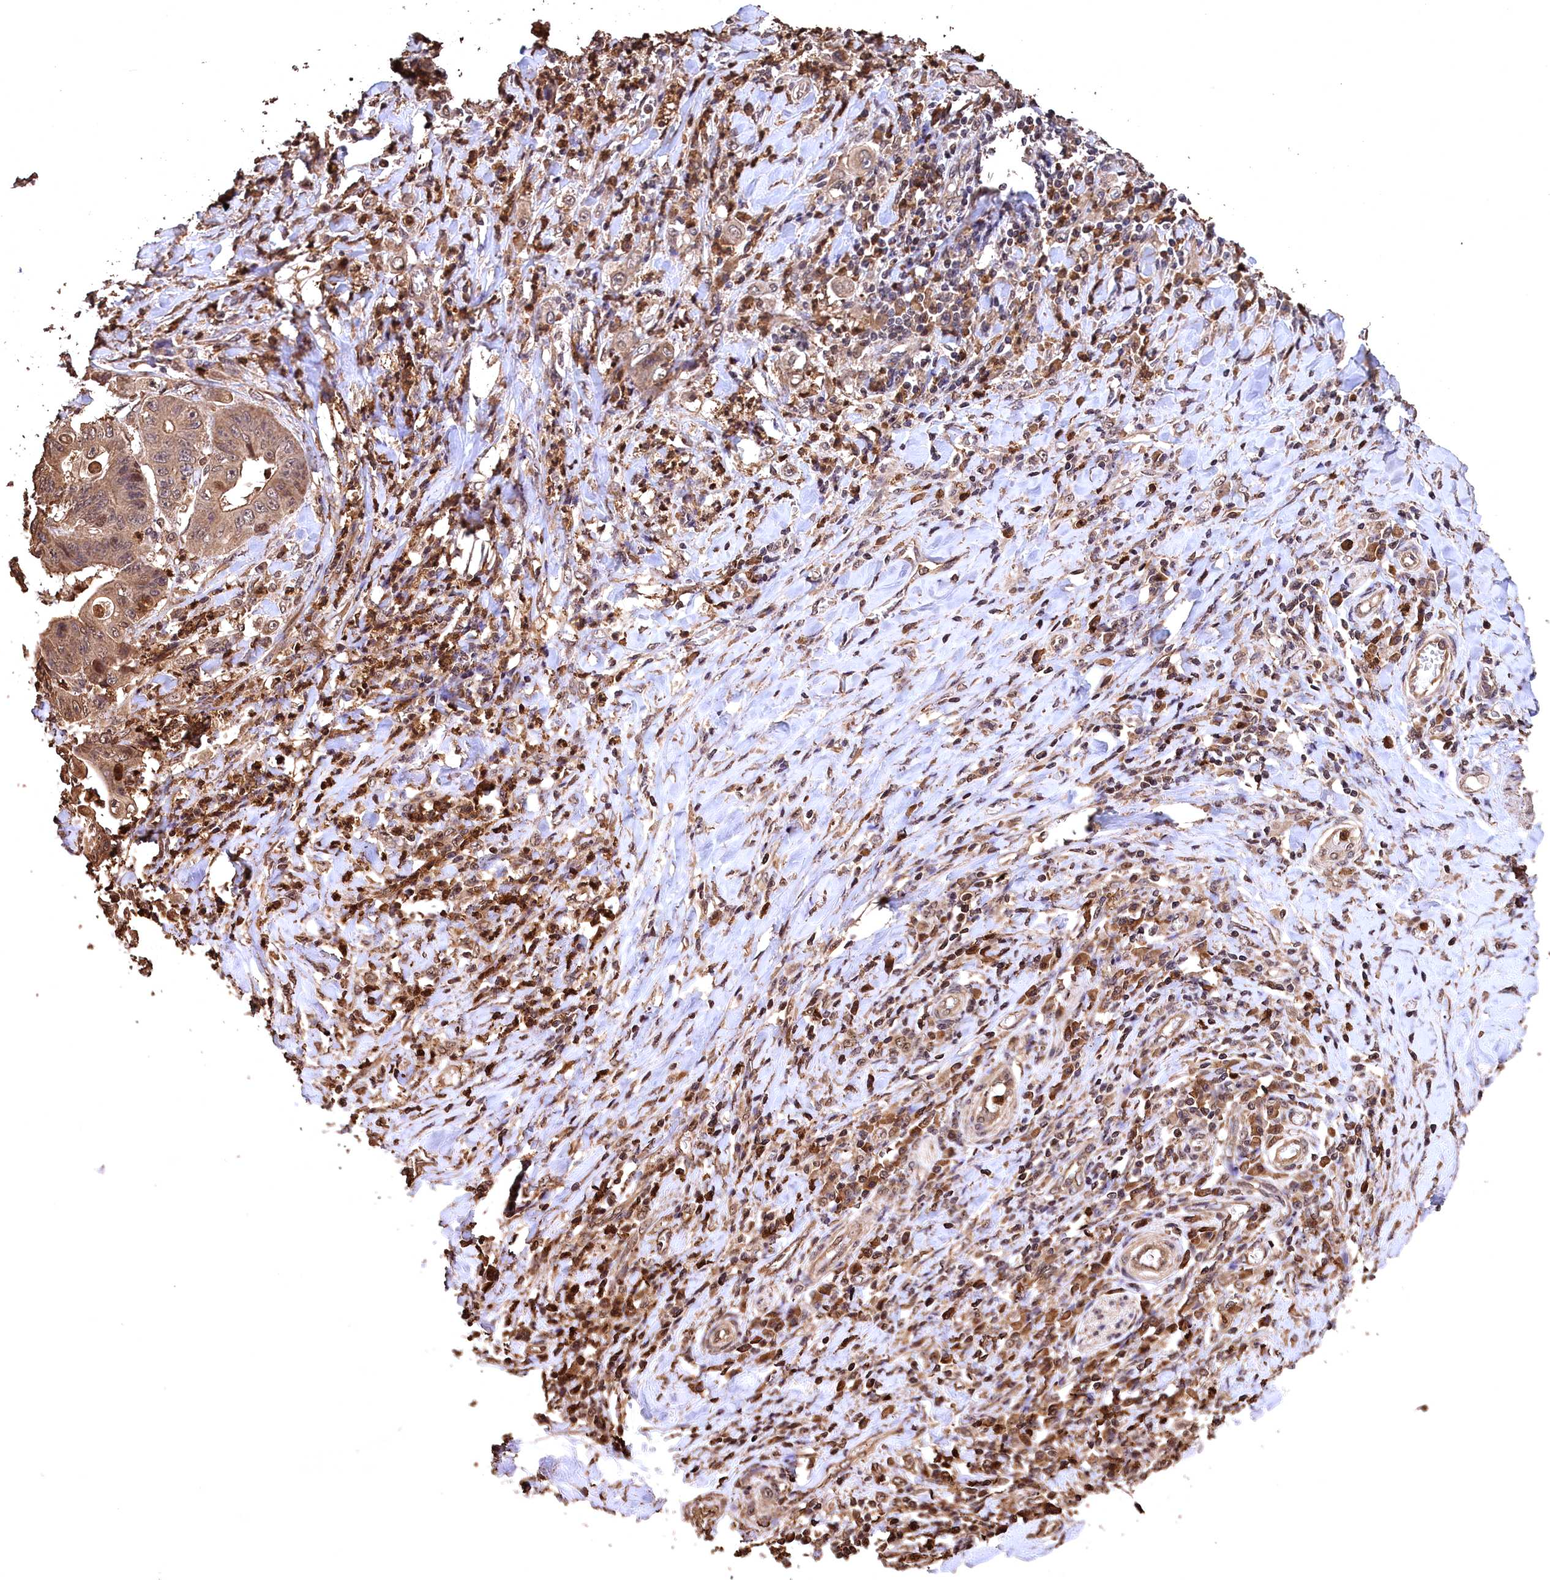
{"staining": {"intensity": "moderate", "quantity": ">75%", "location": "cytoplasmic/membranous,nuclear"}, "tissue": "stomach cancer", "cell_type": "Tumor cells", "image_type": "cancer", "snomed": [{"axis": "morphology", "description": "Adenocarcinoma, NOS"}, {"axis": "topography", "description": "Stomach"}], "caption": "An immunohistochemistry micrograph of neoplastic tissue is shown. Protein staining in brown labels moderate cytoplasmic/membranous and nuclear positivity in stomach adenocarcinoma within tumor cells.", "gene": "CEP57L1", "patient": {"sex": "female", "age": 73}}